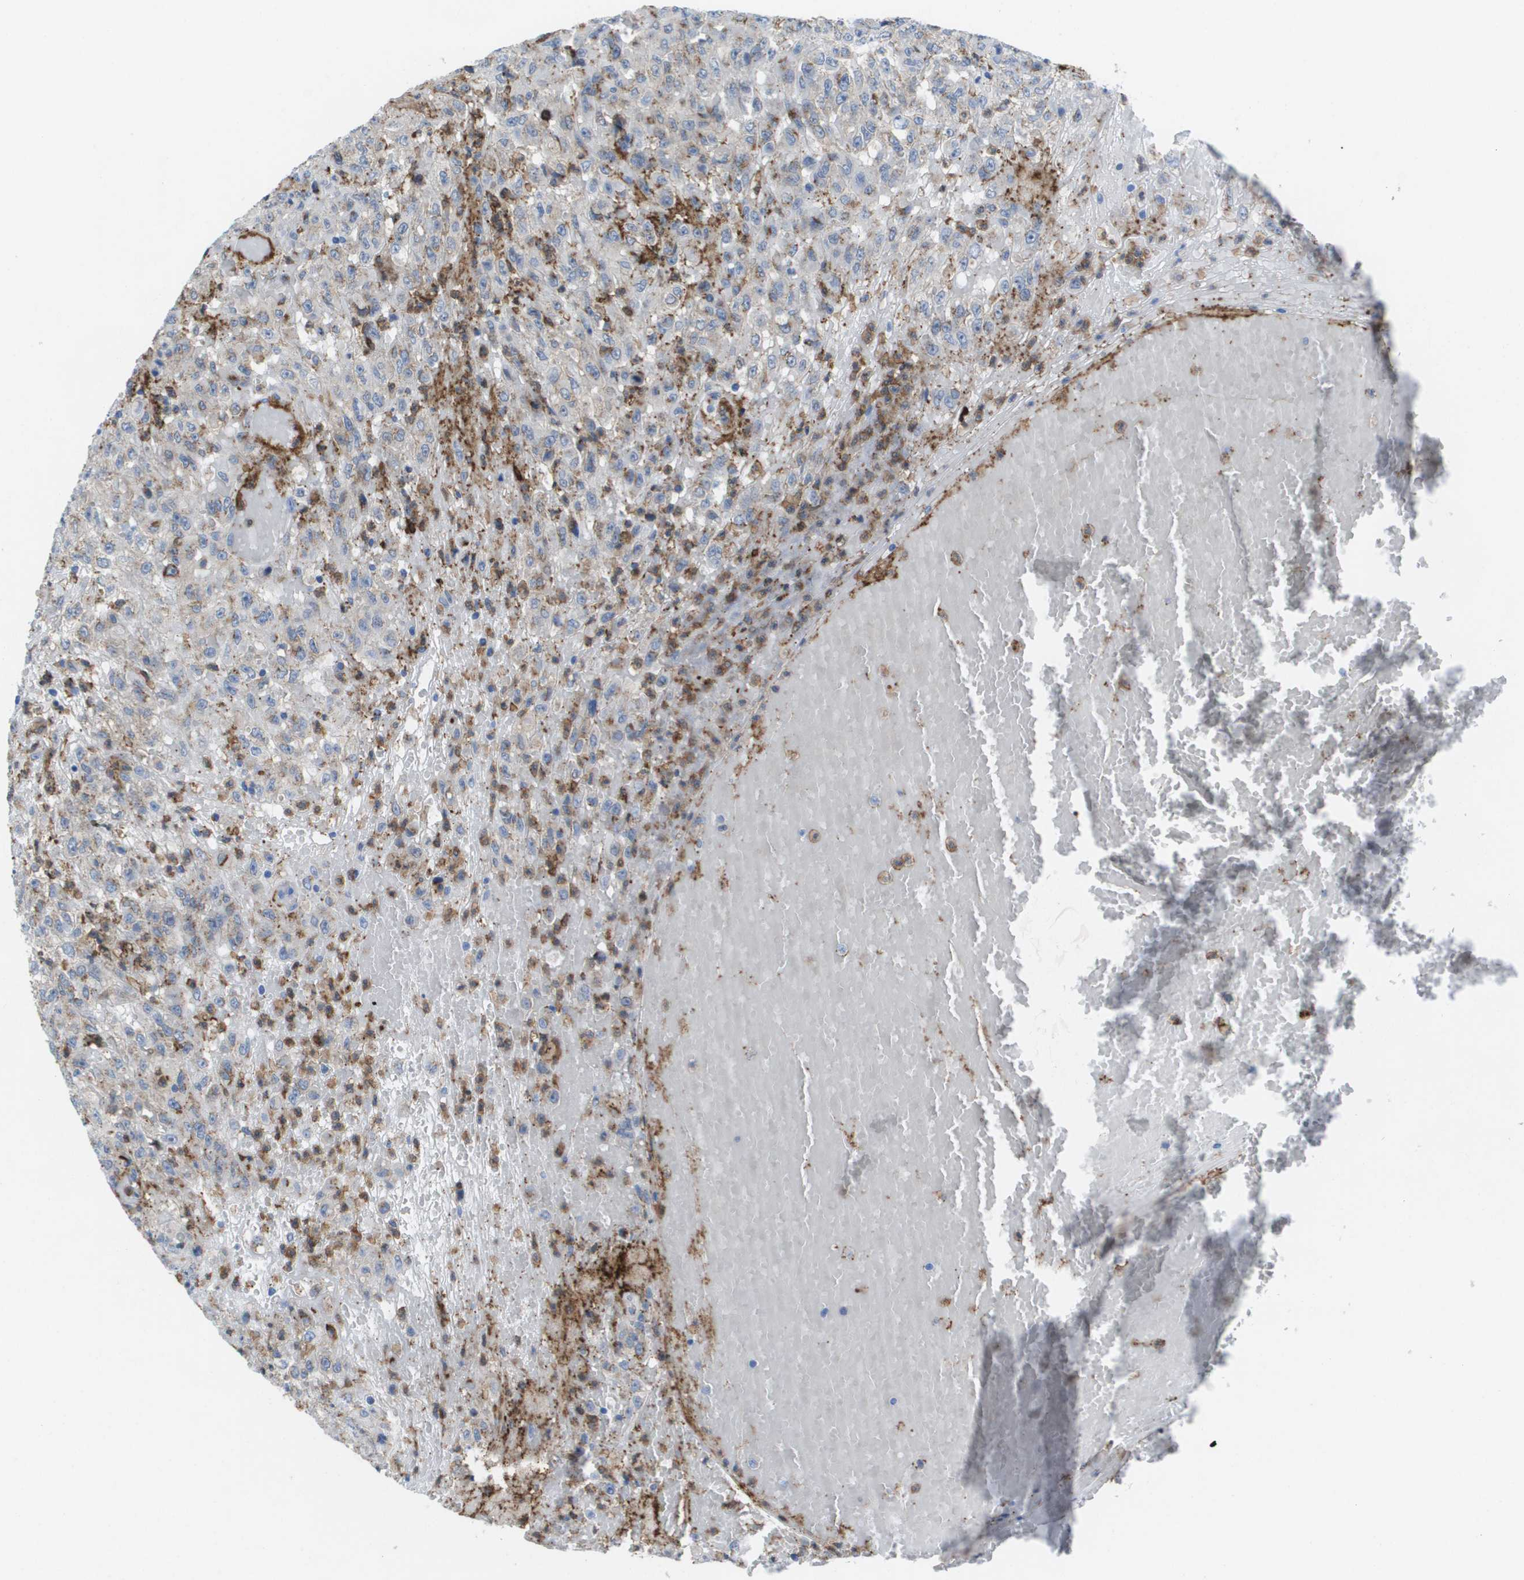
{"staining": {"intensity": "weak", "quantity": "25%-75%", "location": "cytoplasmic/membranous"}, "tissue": "urothelial cancer", "cell_type": "Tumor cells", "image_type": "cancer", "snomed": [{"axis": "morphology", "description": "Urothelial carcinoma, High grade"}, {"axis": "topography", "description": "Urinary bladder"}], "caption": "The micrograph displays immunohistochemical staining of urothelial cancer. There is weak cytoplasmic/membranous staining is seen in about 25%-75% of tumor cells.", "gene": "SLC37A2", "patient": {"sex": "male", "age": 46}}